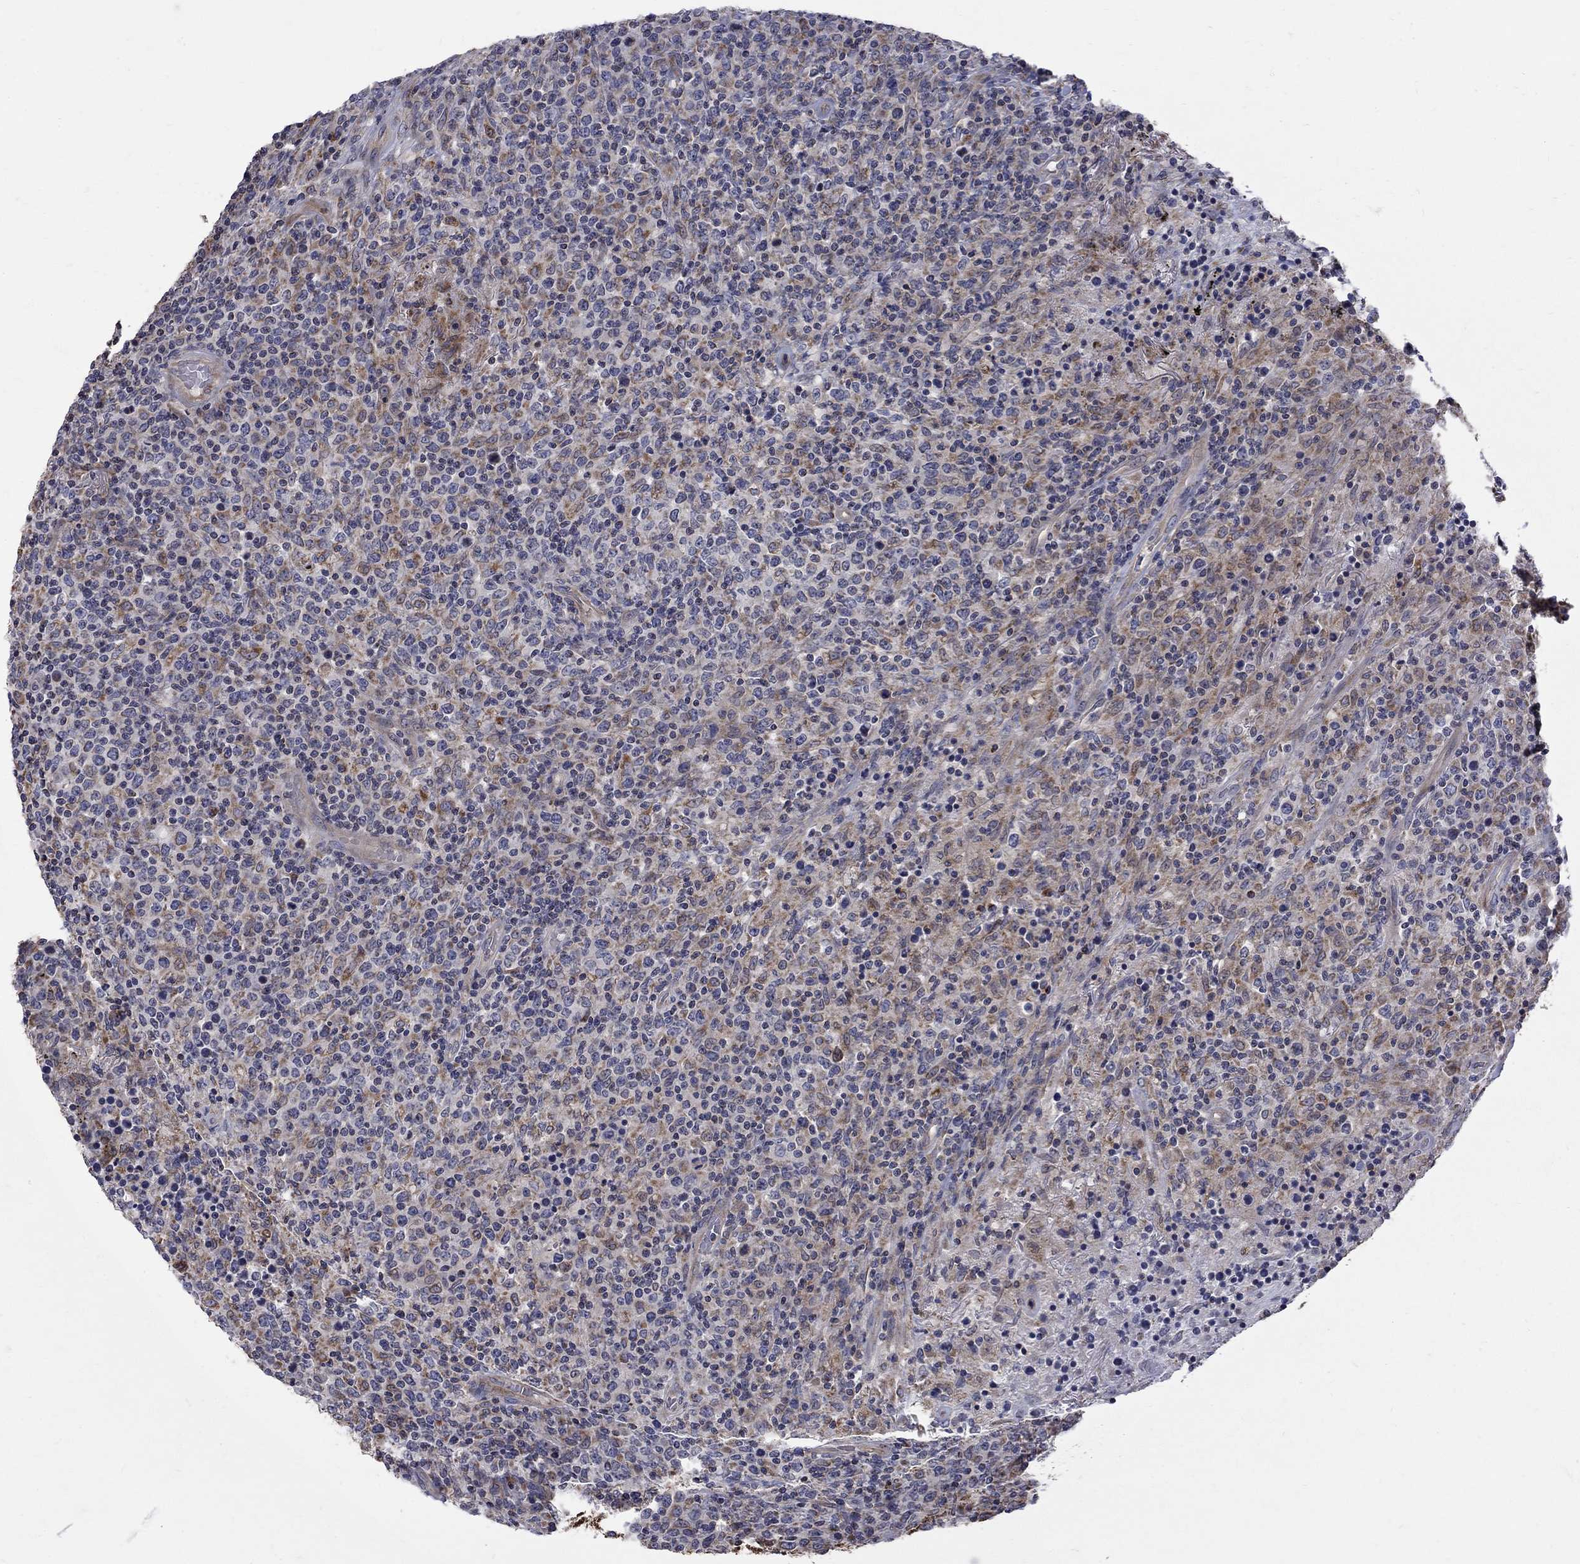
{"staining": {"intensity": "negative", "quantity": "none", "location": "none"}, "tissue": "lymphoma", "cell_type": "Tumor cells", "image_type": "cancer", "snomed": [{"axis": "morphology", "description": "Malignant lymphoma, non-Hodgkin's type, High grade"}, {"axis": "topography", "description": "Lung"}], "caption": "A micrograph of malignant lymphoma, non-Hodgkin's type (high-grade) stained for a protein demonstrates no brown staining in tumor cells. (DAB (3,3'-diaminobenzidine) immunohistochemistry (IHC) visualized using brightfield microscopy, high magnification).", "gene": "SH2B1", "patient": {"sex": "male", "age": 79}}